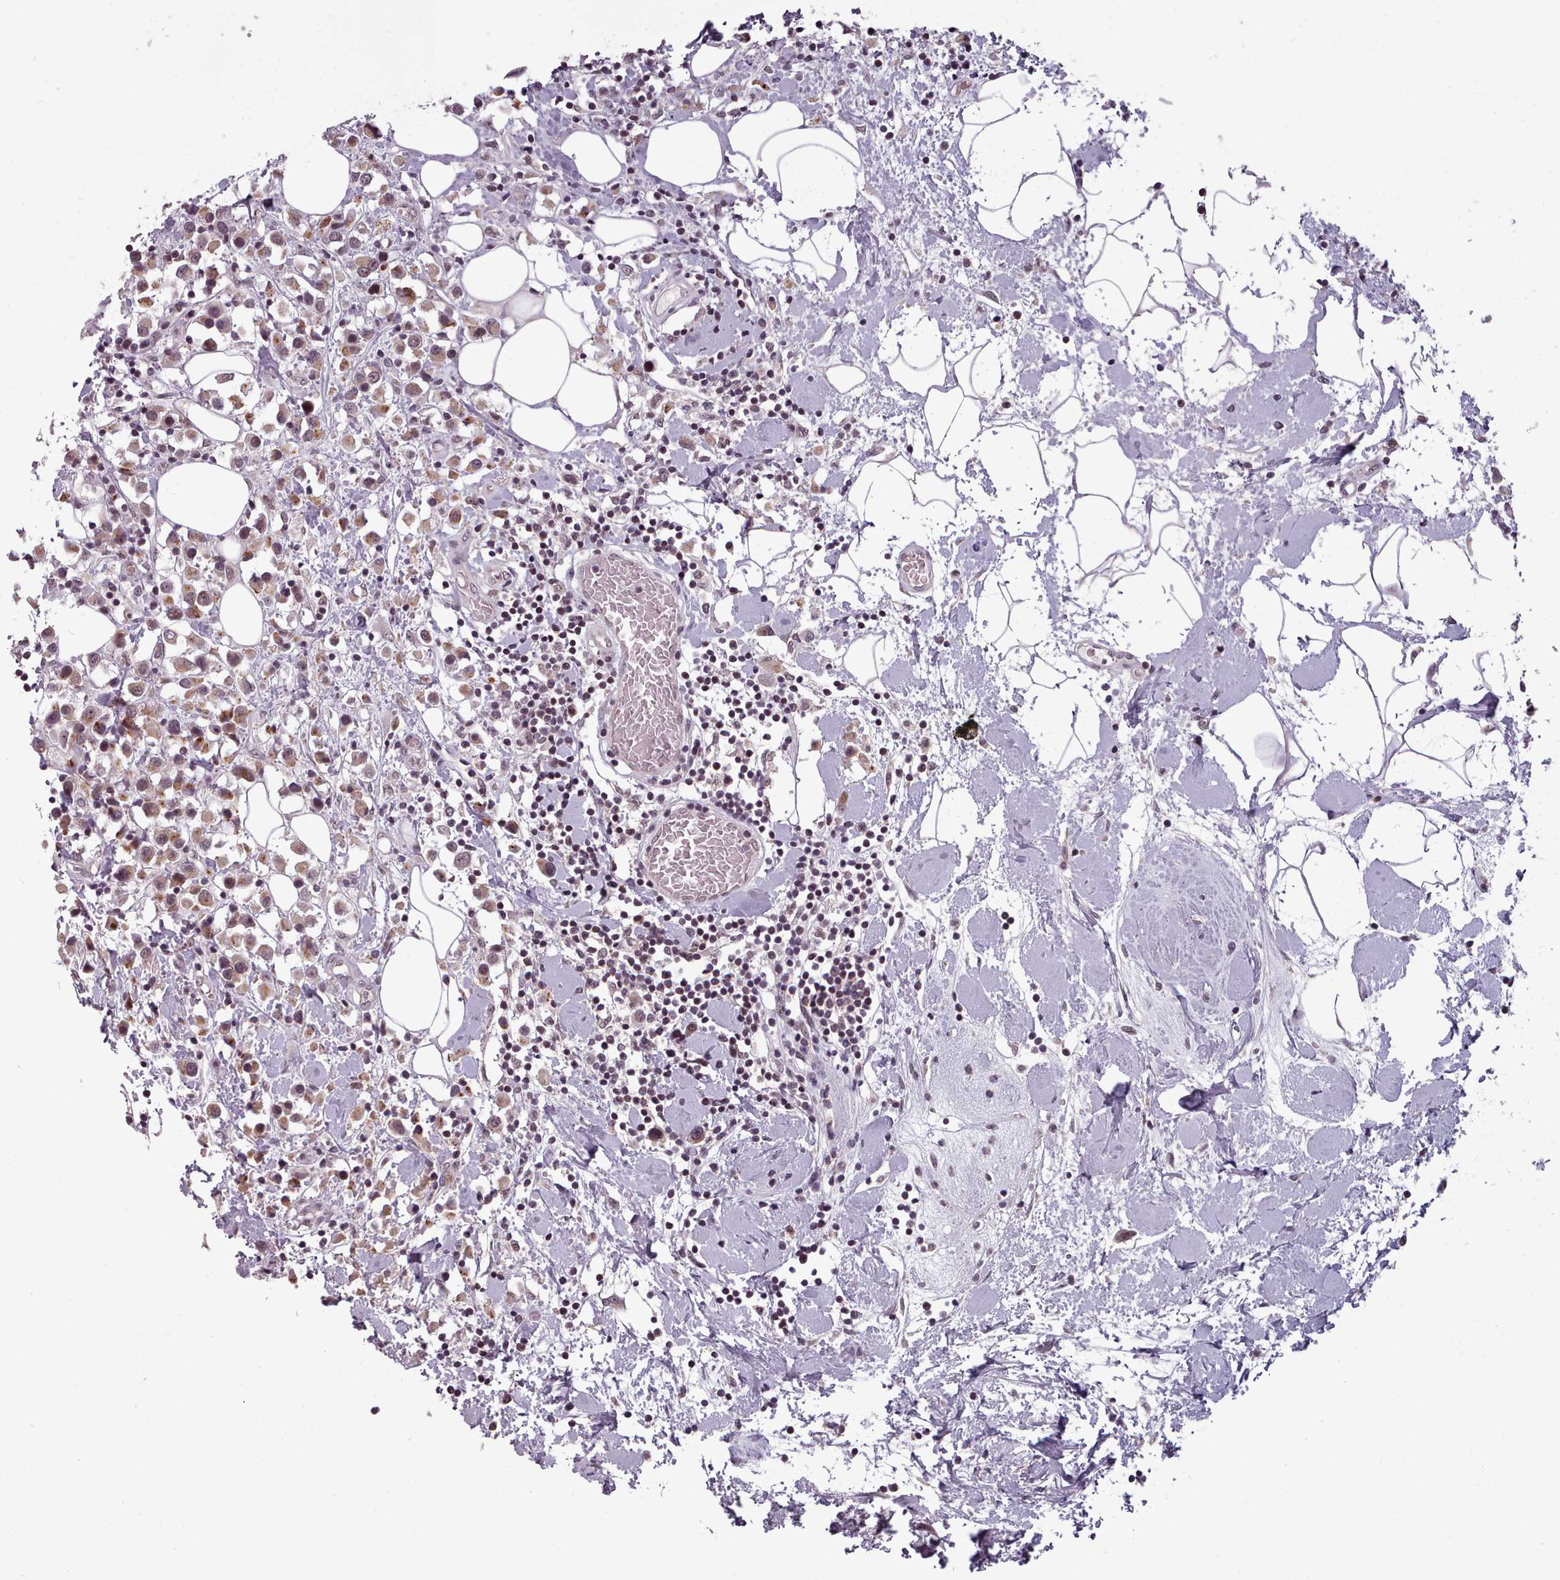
{"staining": {"intensity": "moderate", "quantity": ">75%", "location": "cytoplasmic/membranous,nuclear"}, "tissue": "breast cancer", "cell_type": "Tumor cells", "image_type": "cancer", "snomed": [{"axis": "morphology", "description": "Duct carcinoma"}, {"axis": "topography", "description": "Breast"}], "caption": "Immunohistochemistry photomicrograph of neoplastic tissue: human breast cancer stained using immunohistochemistry shows medium levels of moderate protein expression localized specifically in the cytoplasmic/membranous and nuclear of tumor cells, appearing as a cytoplasmic/membranous and nuclear brown color.", "gene": "SRSF9", "patient": {"sex": "female", "age": 61}}